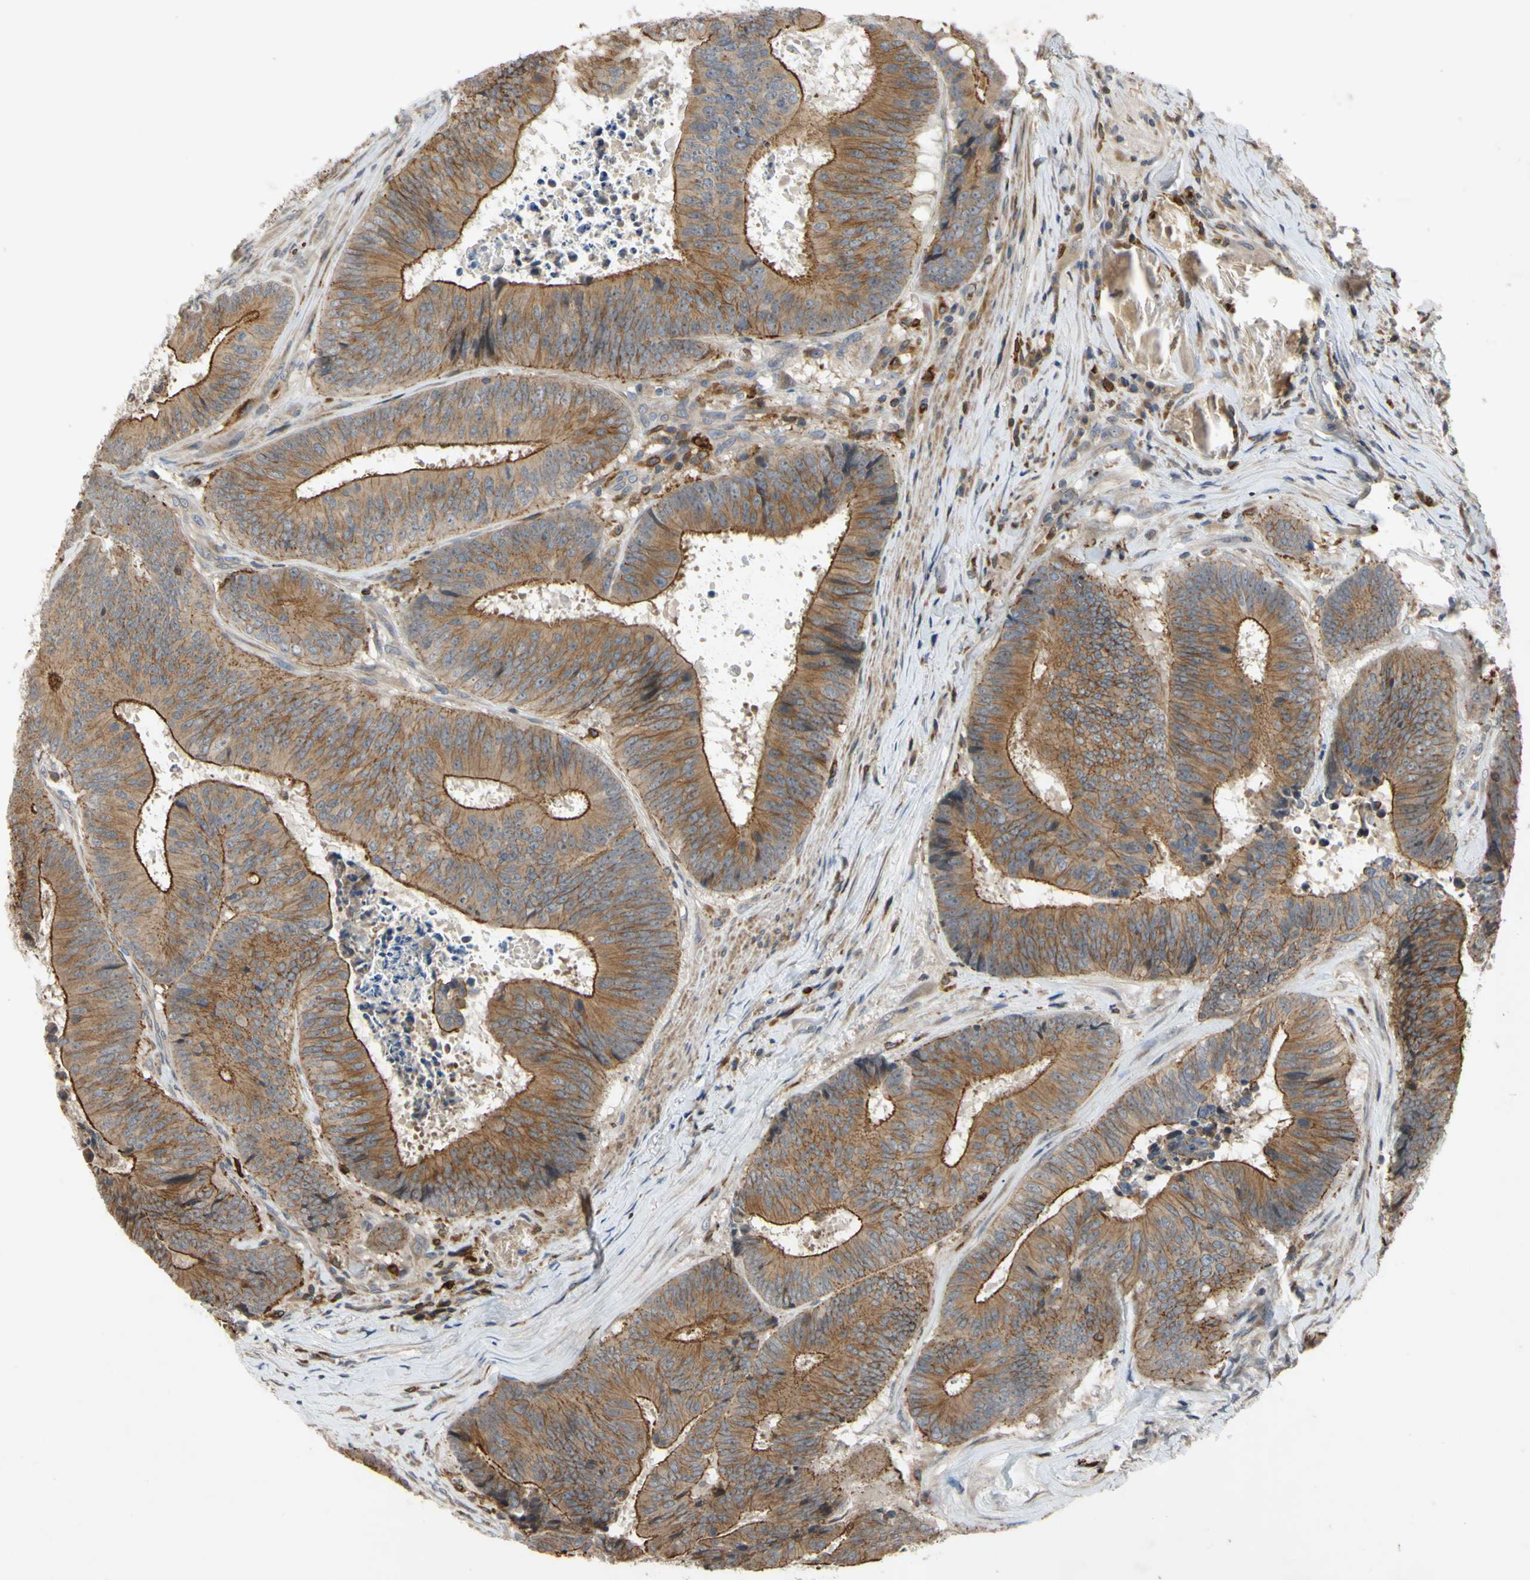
{"staining": {"intensity": "moderate", "quantity": ">75%", "location": "cytoplasmic/membranous"}, "tissue": "colorectal cancer", "cell_type": "Tumor cells", "image_type": "cancer", "snomed": [{"axis": "morphology", "description": "Adenocarcinoma, NOS"}, {"axis": "topography", "description": "Rectum"}], "caption": "Protein staining demonstrates moderate cytoplasmic/membranous expression in approximately >75% of tumor cells in colorectal cancer. The protein of interest is shown in brown color, while the nuclei are stained blue.", "gene": "PLXNA2", "patient": {"sex": "male", "age": 72}}